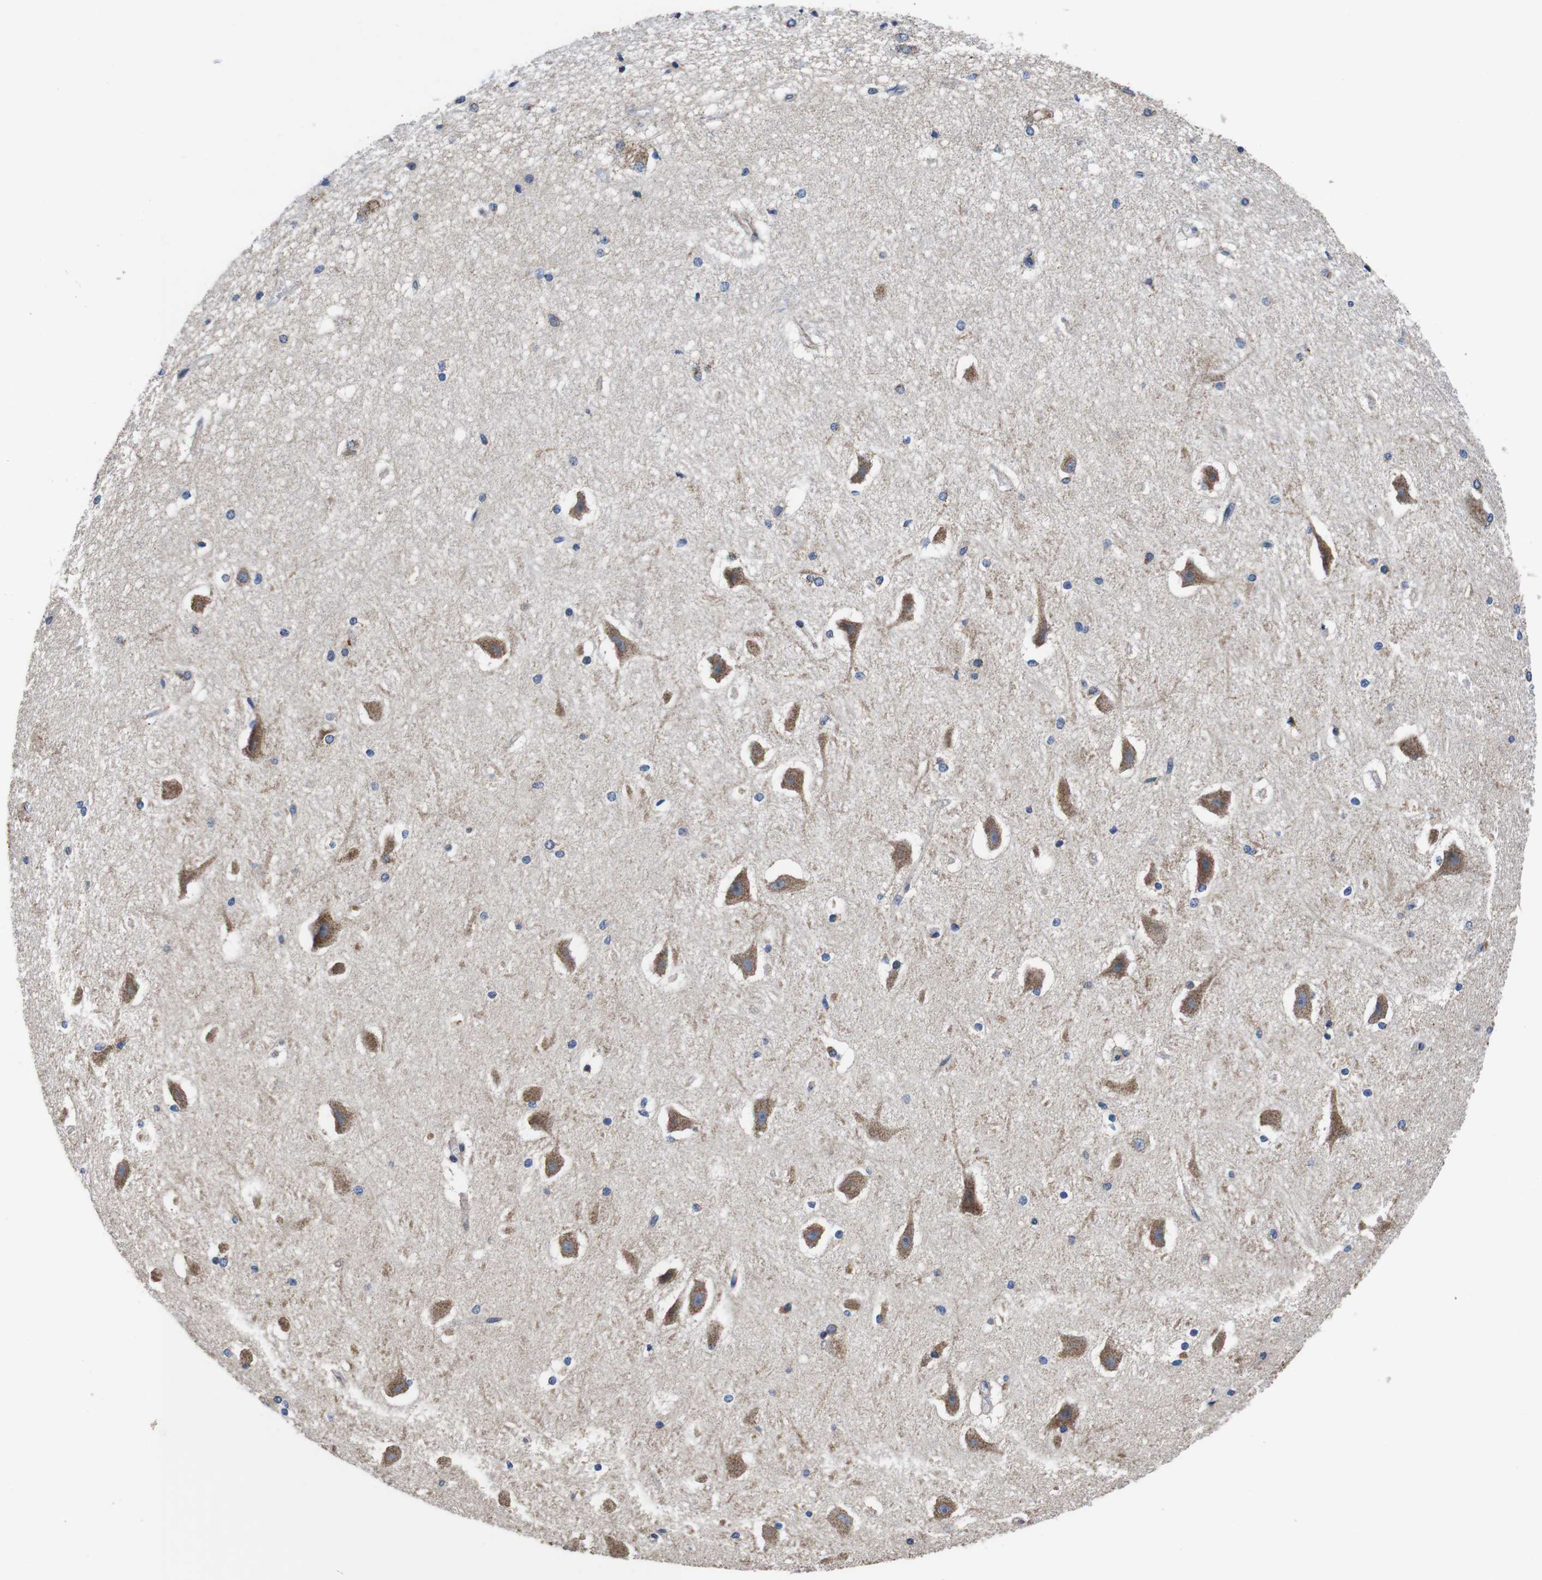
{"staining": {"intensity": "moderate", "quantity": "<25%", "location": "cytoplasmic/membranous"}, "tissue": "hippocampus", "cell_type": "Glial cells", "image_type": "normal", "snomed": [{"axis": "morphology", "description": "Normal tissue, NOS"}, {"axis": "topography", "description": "Hippocampus"}], "caption": "Immunohistochemical staining of normal human hippocampus demonstrates <25% levels of moderate cytoplasmic/membranous protein staining in approximately <25% of glial cells.", "gene": "LRP4", "patient": {"sex": "female", "age": 19}}